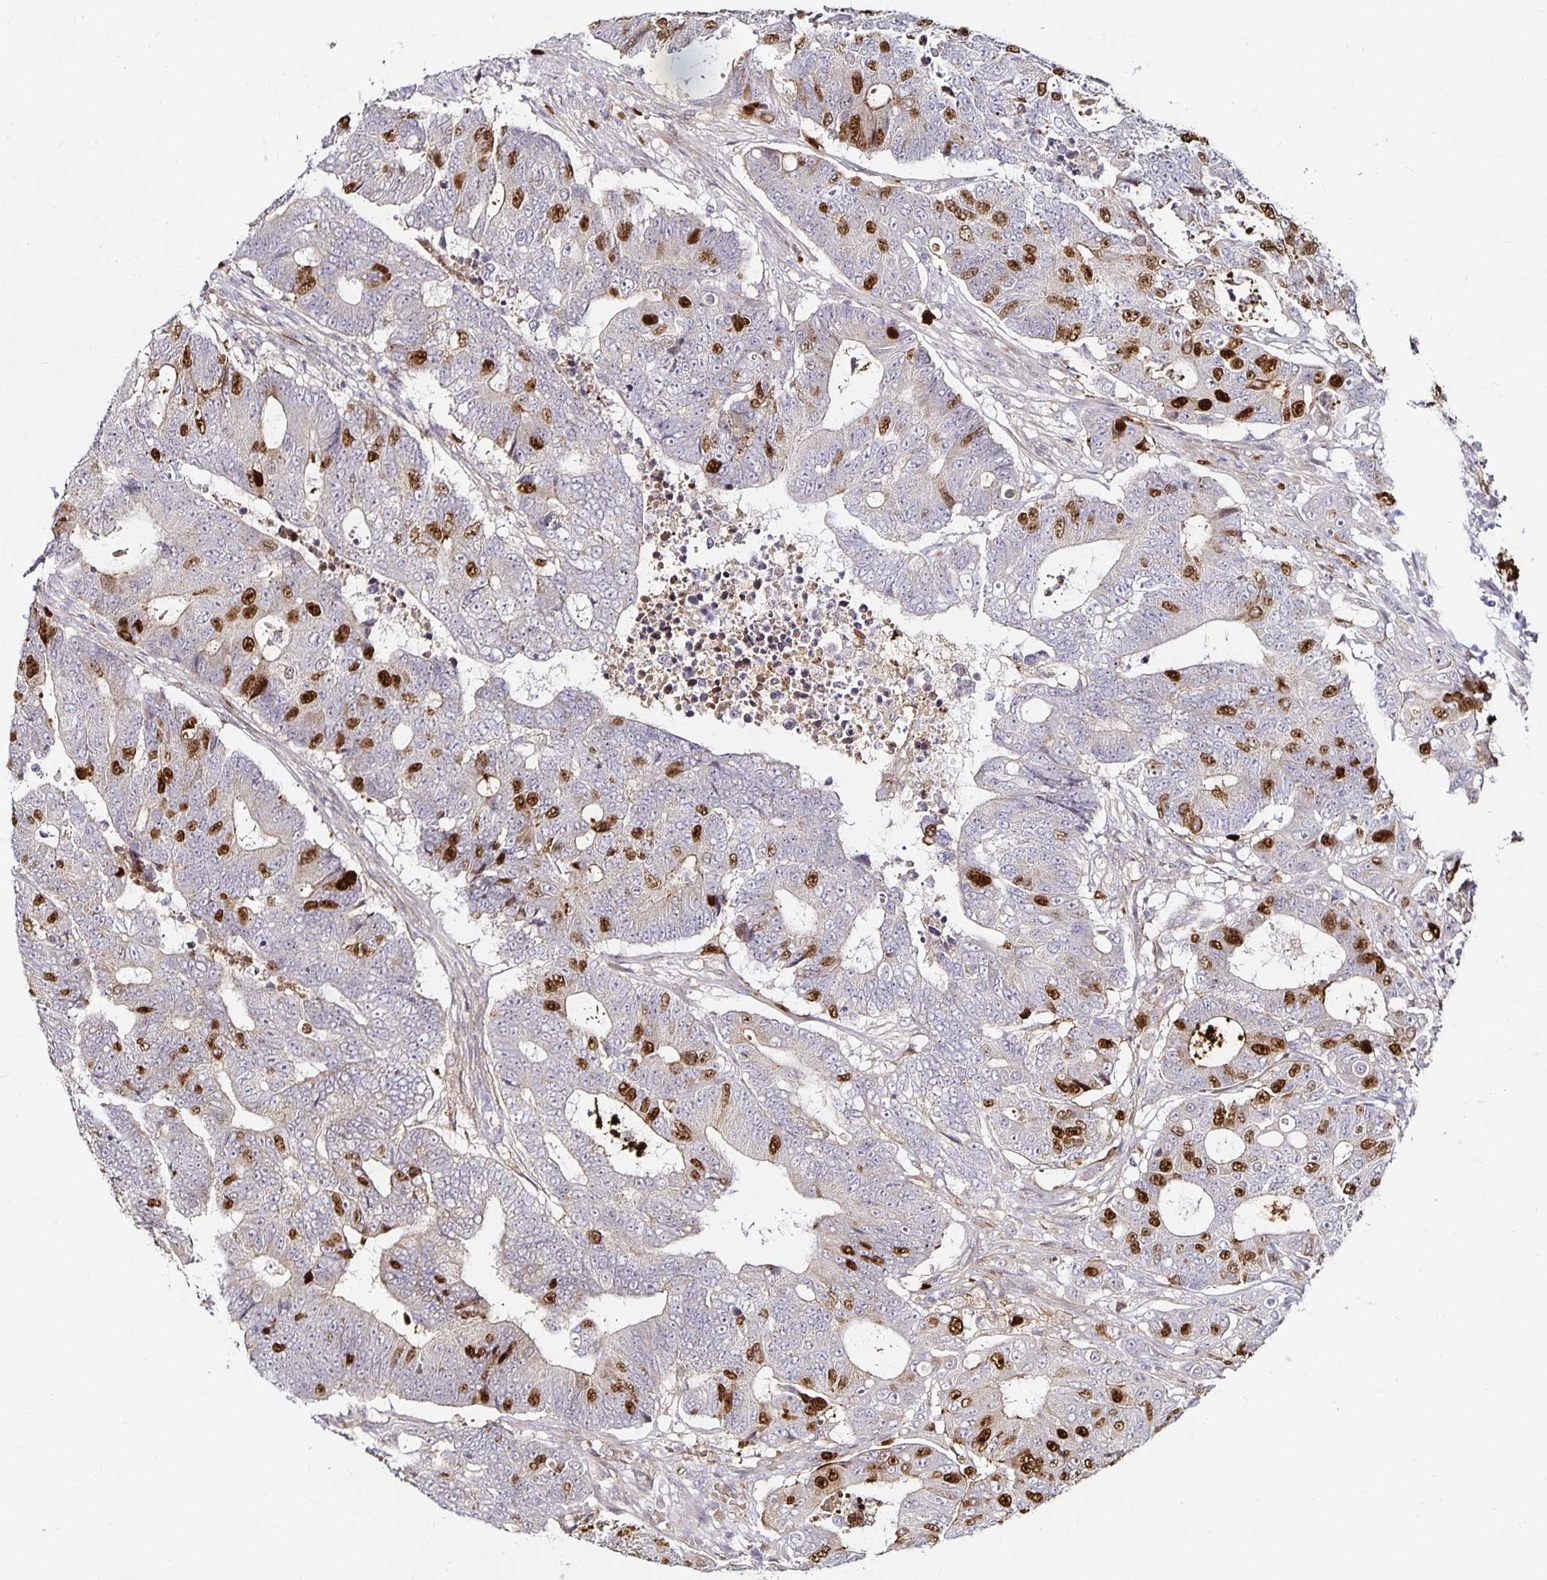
{"staining": {"intensity": "strong", "quantity": "25%-75%", "location": "nuclear"}, "tissue": "colorectal cancer", "cell_type": "Tumor cells", "image_type": "cancer", "snomed": [{"axis": "morphology", "description": "Adenocarcinoma, NOS"}, {"axis": "topography", "description": "Colon"}], "caption": "High-magnification brightfield microscopy of colorectal adenocarcinoma stained with DAB (3,3'-diaminobenzidine) (brown) and counterstained with hematoxylin (blue). tumor cells exhibit strong nuclear expression is seen in approximately25%-75% of cells. (Stains: DAB (3,3'-diaminobenzidine) in brown, nuclei in blue, Microscopy: brightfield microscopy at high magnification).", "gene": "ANLN", "patient": {"sex": "female", "age": 48}}